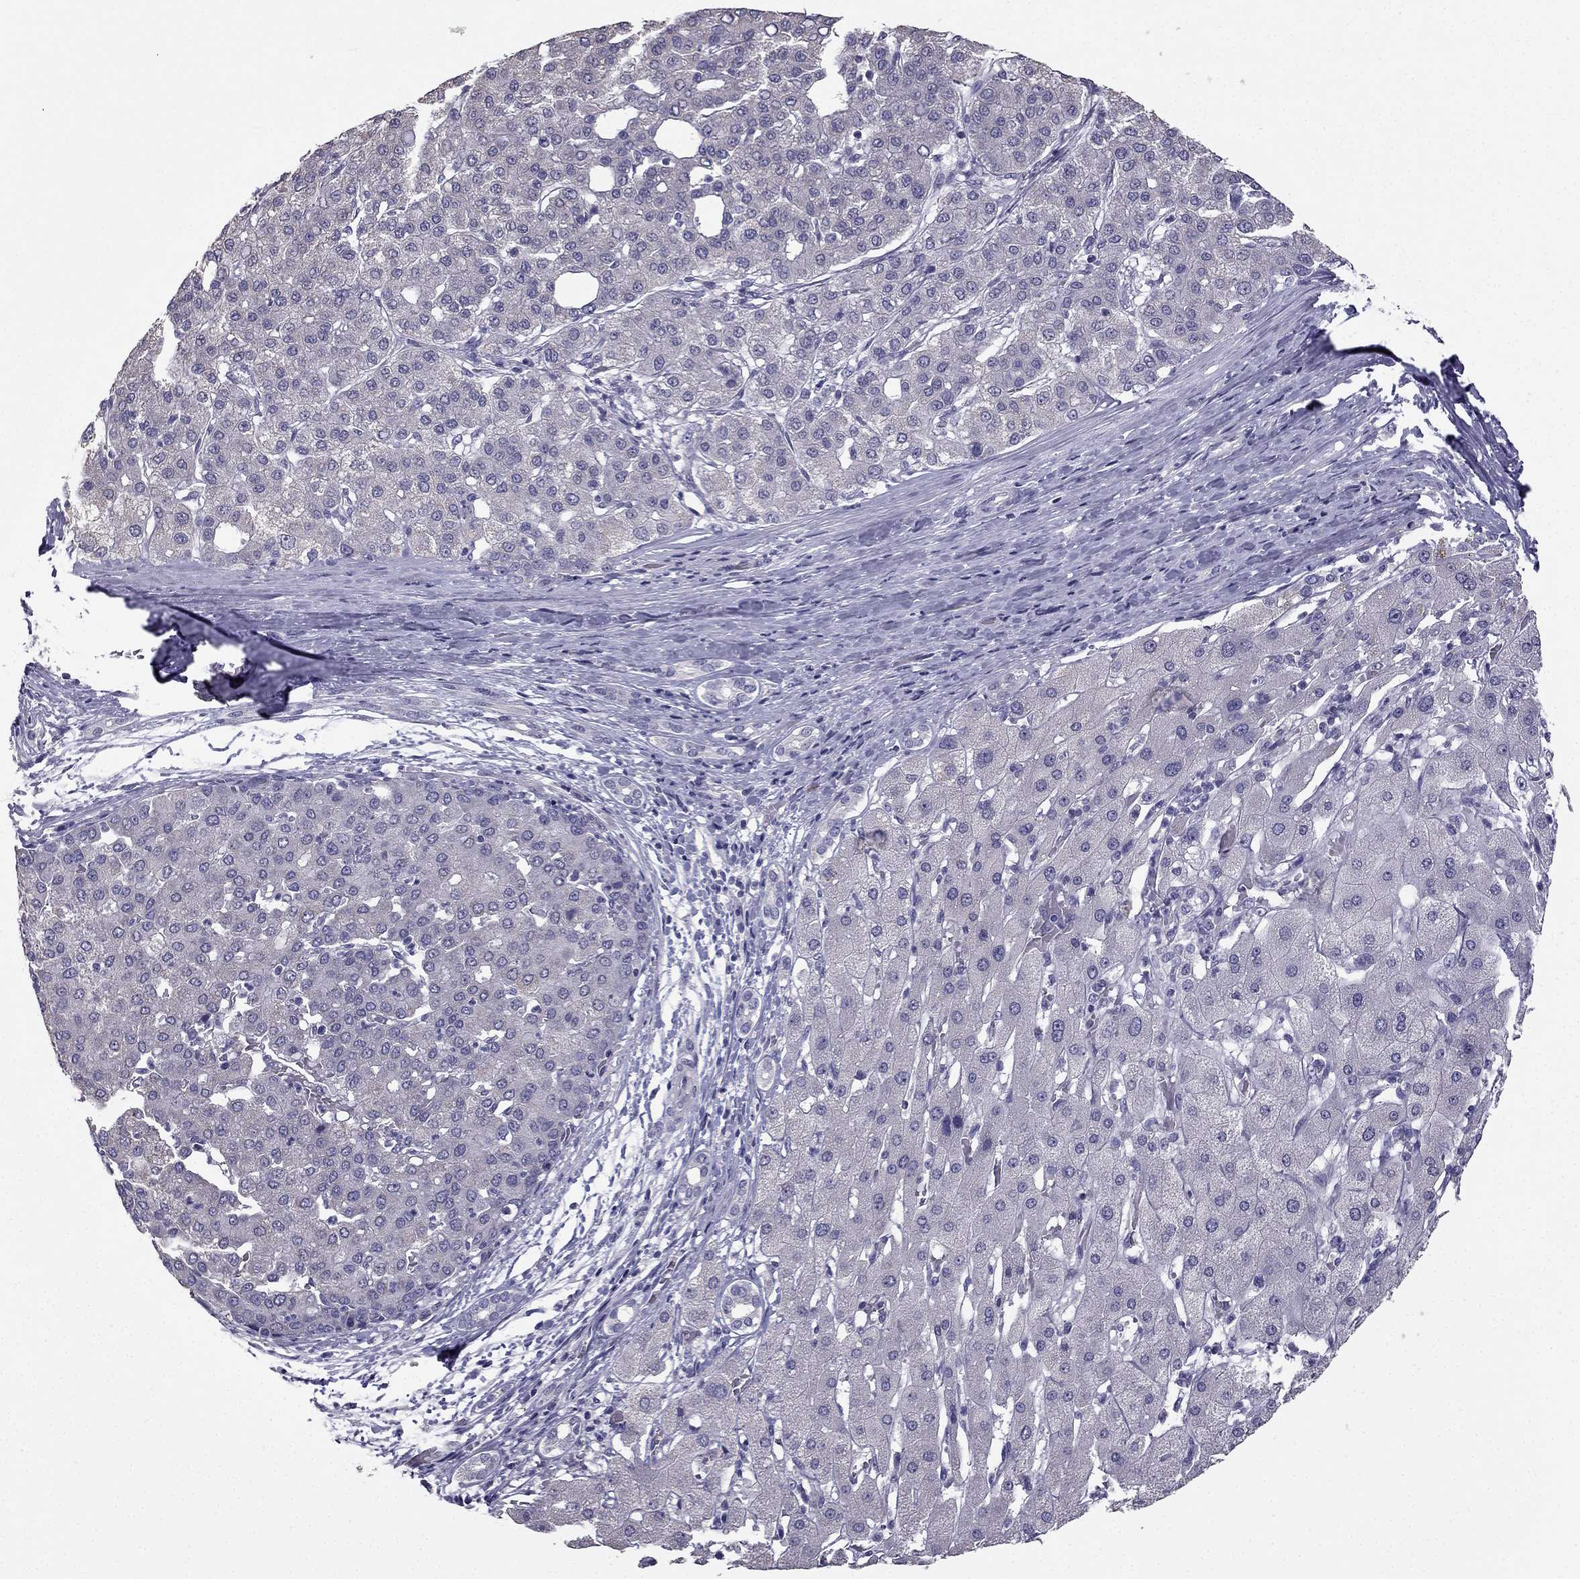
{"staining": {"intensity": "negative", "quantity": "none", "location": "none"}, "tissue": "liver cancer", "cell_type": "Tumor cells", "image_type": "cancer", "snomed": [{"axis": "morphology", "description": "Carcinoma, Hepatocellular, NOS"}, {"axis": "topography", "description": "Liver"}], "caption": "An immunohistochemistry (IHC) histopathology image of liver cancer (hepatocellular carcinoma) is shown. There is no staining in tumor cells of liver cancer (hepatocellular carcinoma).", "gene": "HSFX1", "patient": {"sex": "male", "age": 65}}